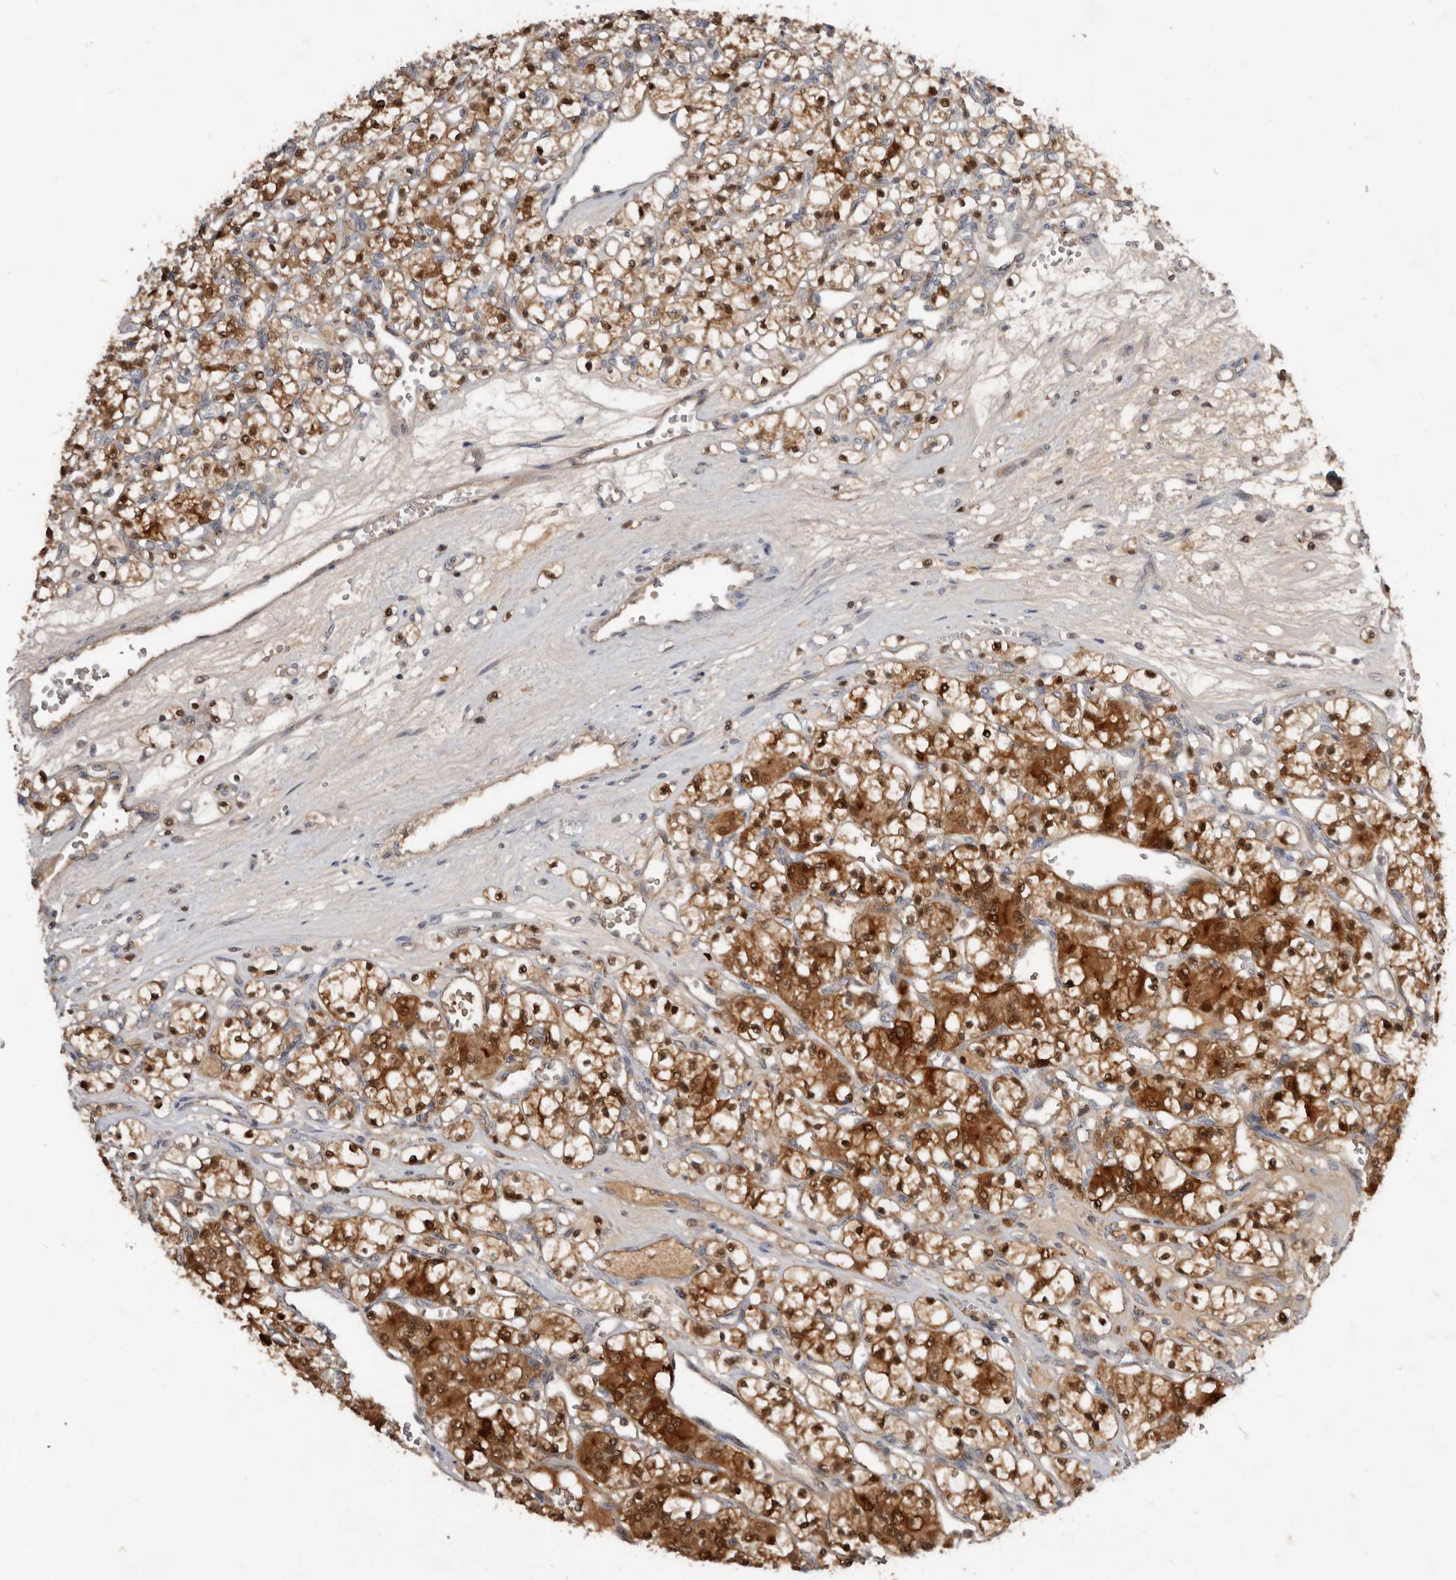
{"staining": {"intensity": "moderate", "quantity": ">75%", "location": "cytoplasmic/membranous,nuclear"}, "tissue": "renal cancer", "cell_type": "Tumor cells", "image_type": "cancer", "snomed": [{"axis": "morphology", "description": "Adenocarcinoma, NOS"}, {"axis": "topography", "description": "Kidney"}], "caption": "Immunohistochemical staining of human renal cancer reveals moderate cytoplasmic/membranous and nuclear protein positivity in about >75% of tumor cells.", "gene": "RBKS", "patient": {"sex": "female", "age": 59}}